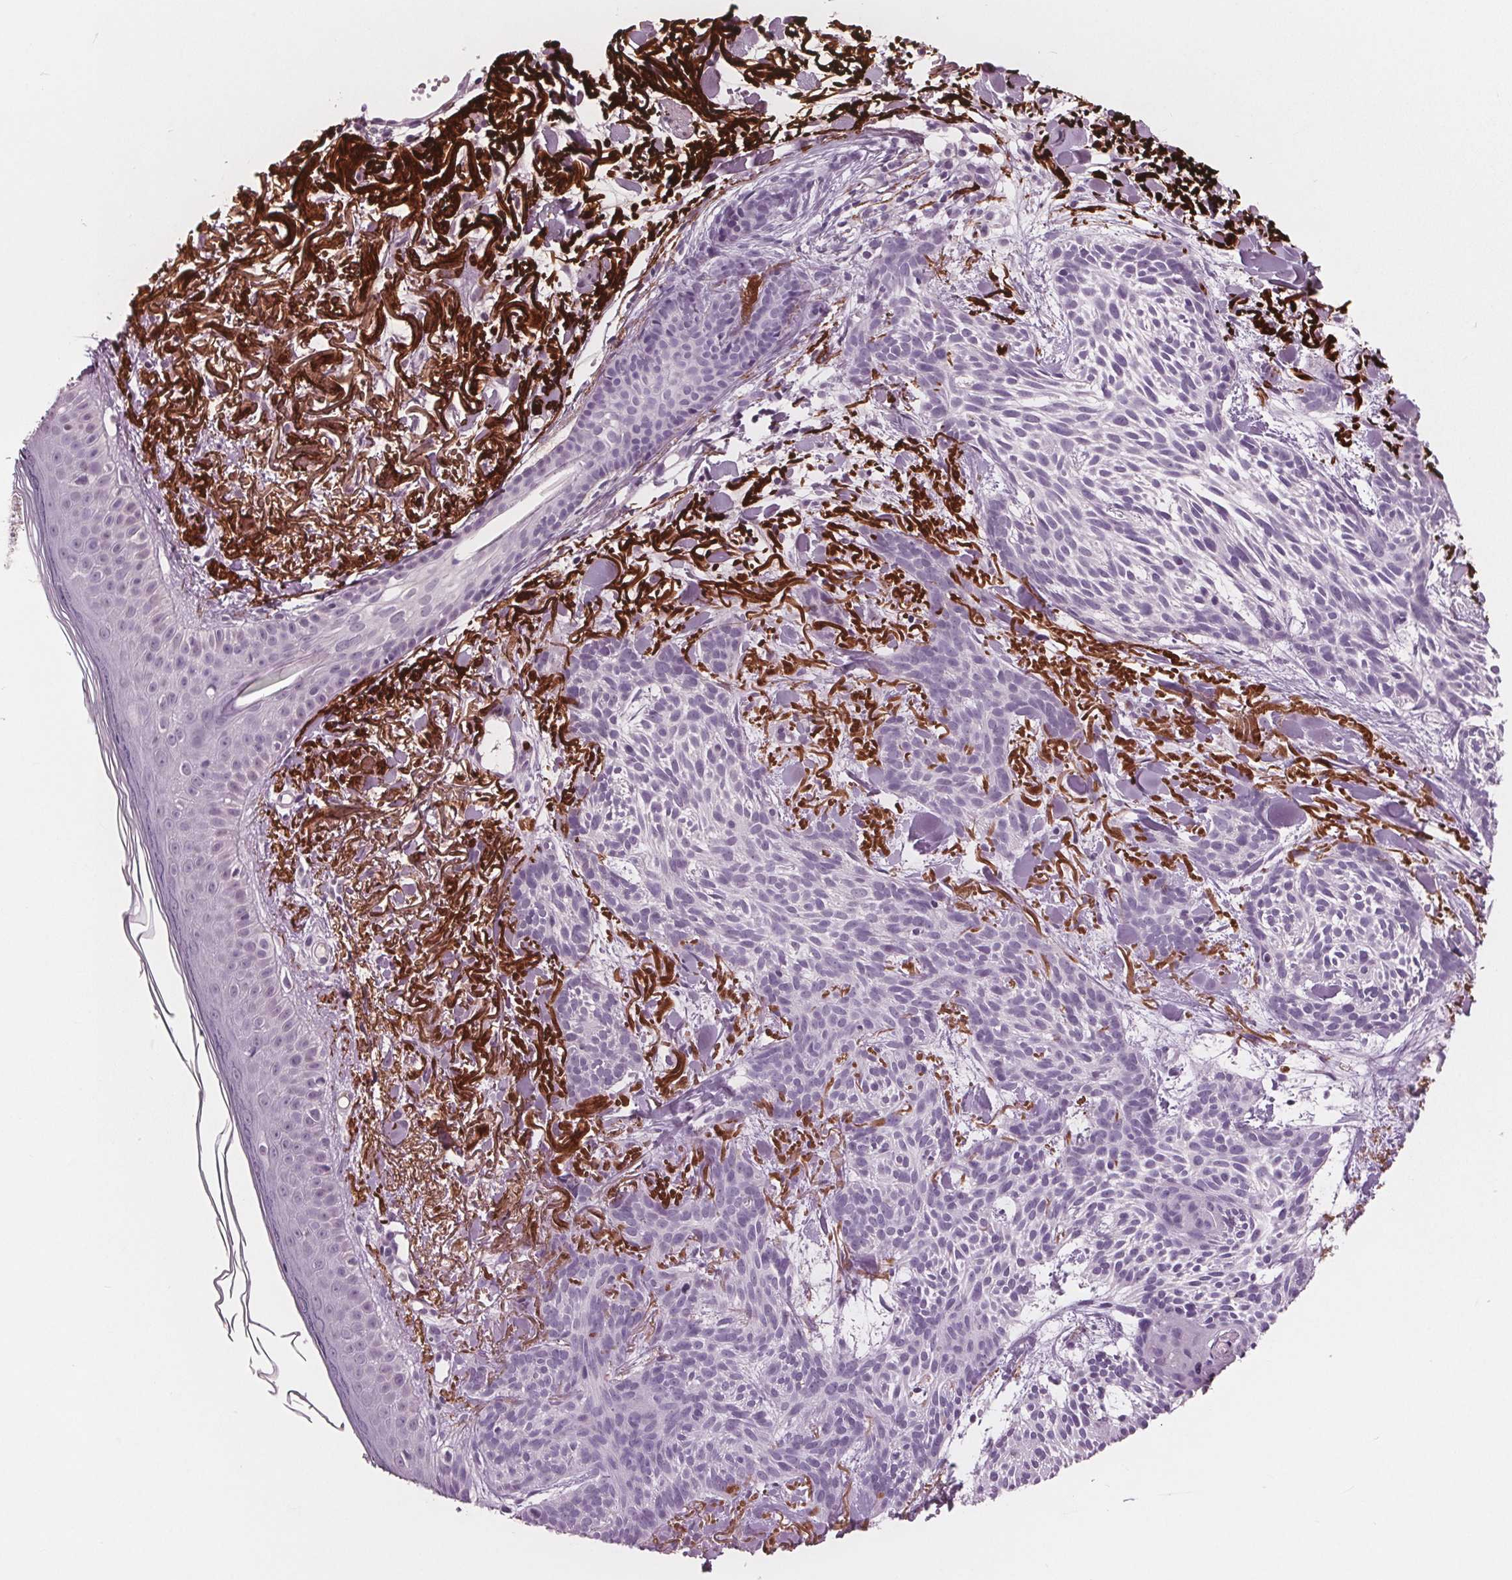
{"staining": {"intensity": "negative", "quantity": "none", "location": "none"}, "tissue": "skin cancer", "cell_type": "Tumor cells", "image_type": "cancer", "snomed": [{"axis": "morphology", "description": "Basal cell carcinoma"}, {"axis": "topography", "description": "Skin"}], "caption": "Skin cancer stained for a protein using immunohistochemistry shows no staining tumor cells.", "gene": "AMBP", "patient": {"sex": "female", "age": 78}}